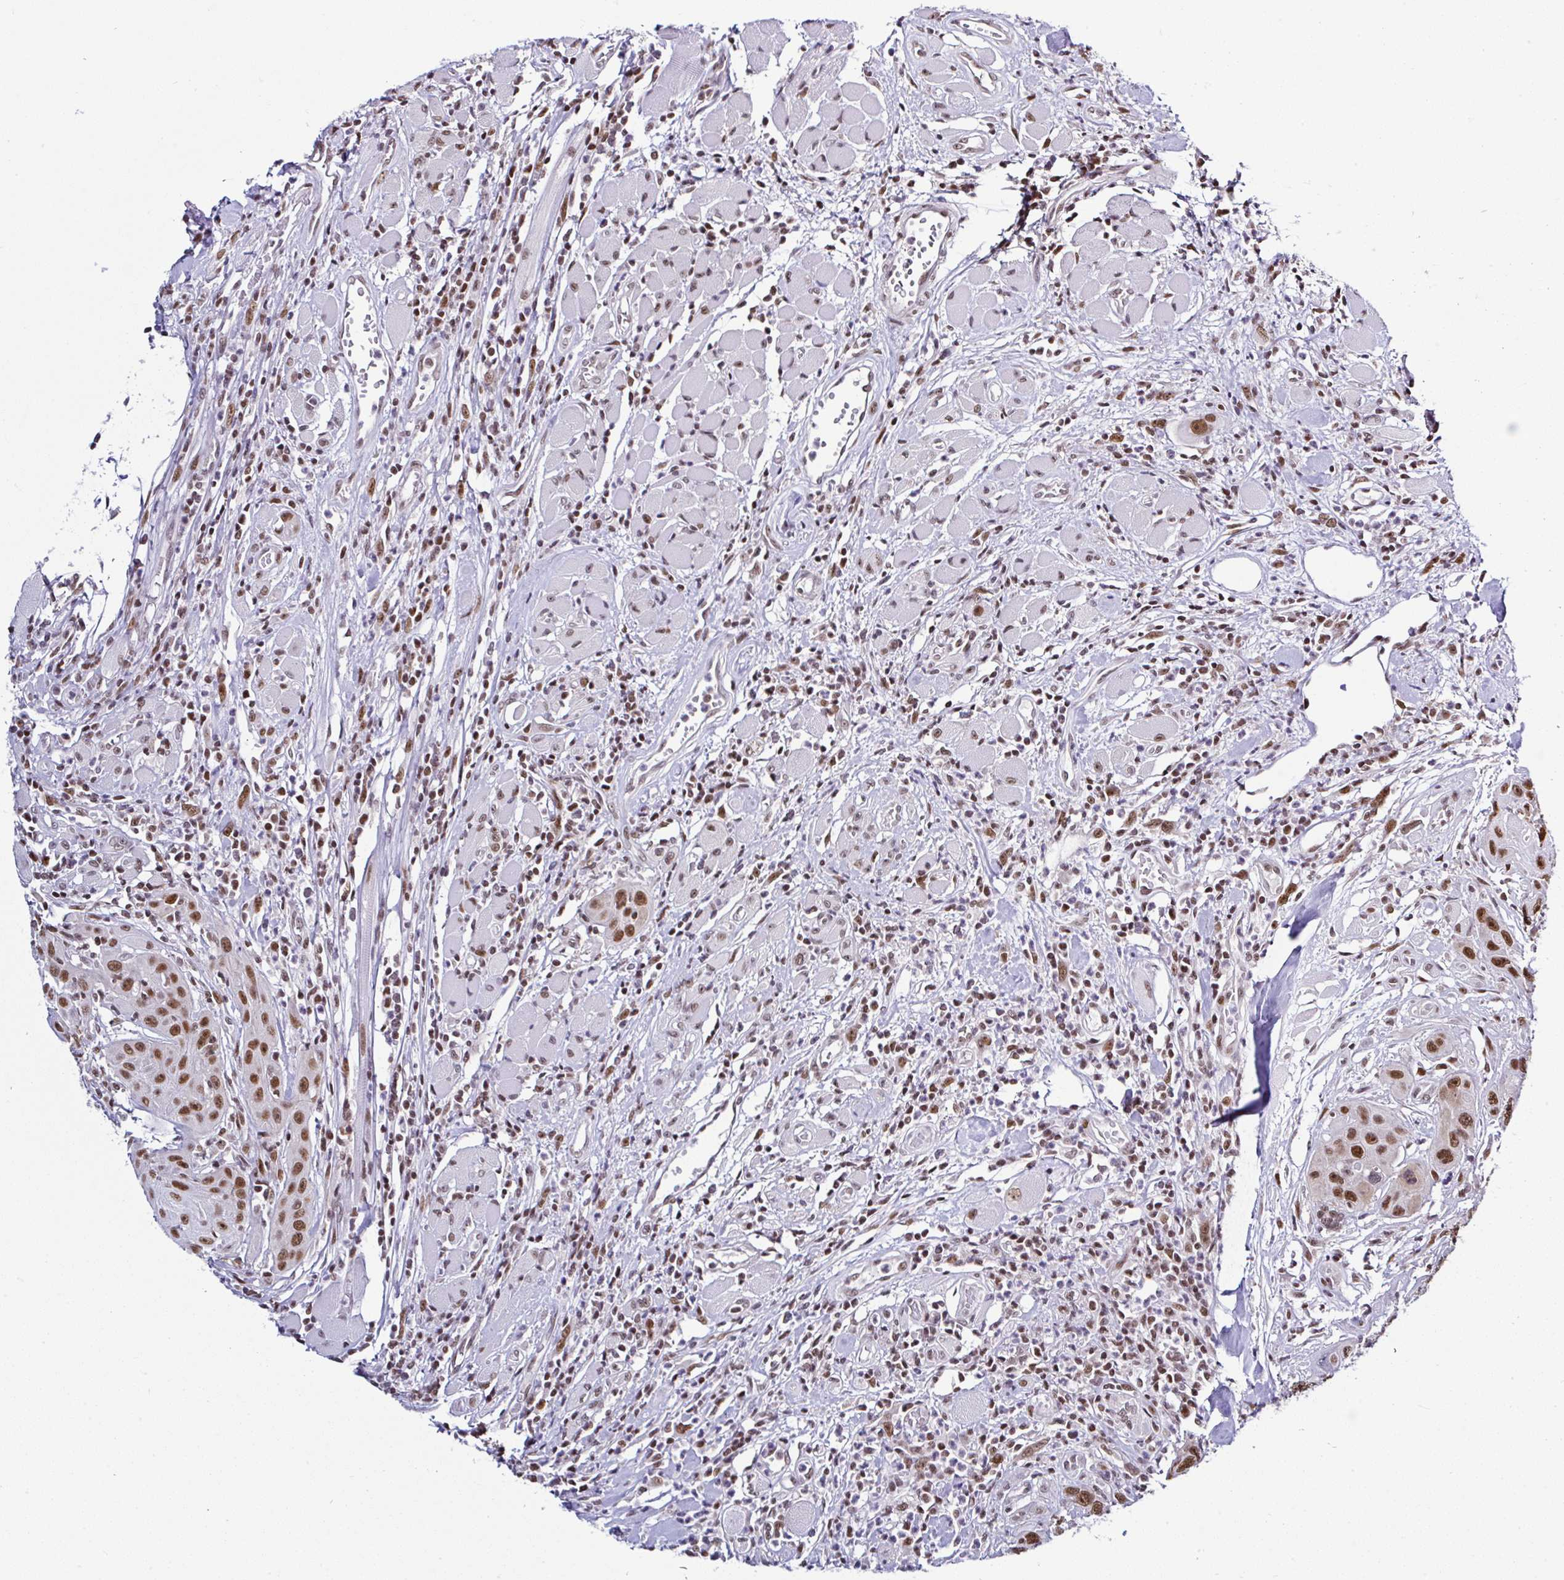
{"staining": {"intensity": "moderate", "quantity": ">75%", "location": "nuclear"}, "tissue": "head and neck cancer", "cell_type": "Tumor cells", "image_type": "cancer", "snomed": [{"axis": "morphology", "description": "Squamous cell carcinoma, NOS"}, {"axis": "topography", "description": "Head-Neck"}], "caption": "Moderate nuclear protein staining is appreciated in about >75% of tumor cells in head and neck squamous cell carcinoma.", "gene": "DR1", "patient": {"sex": "female", "age": 59}}